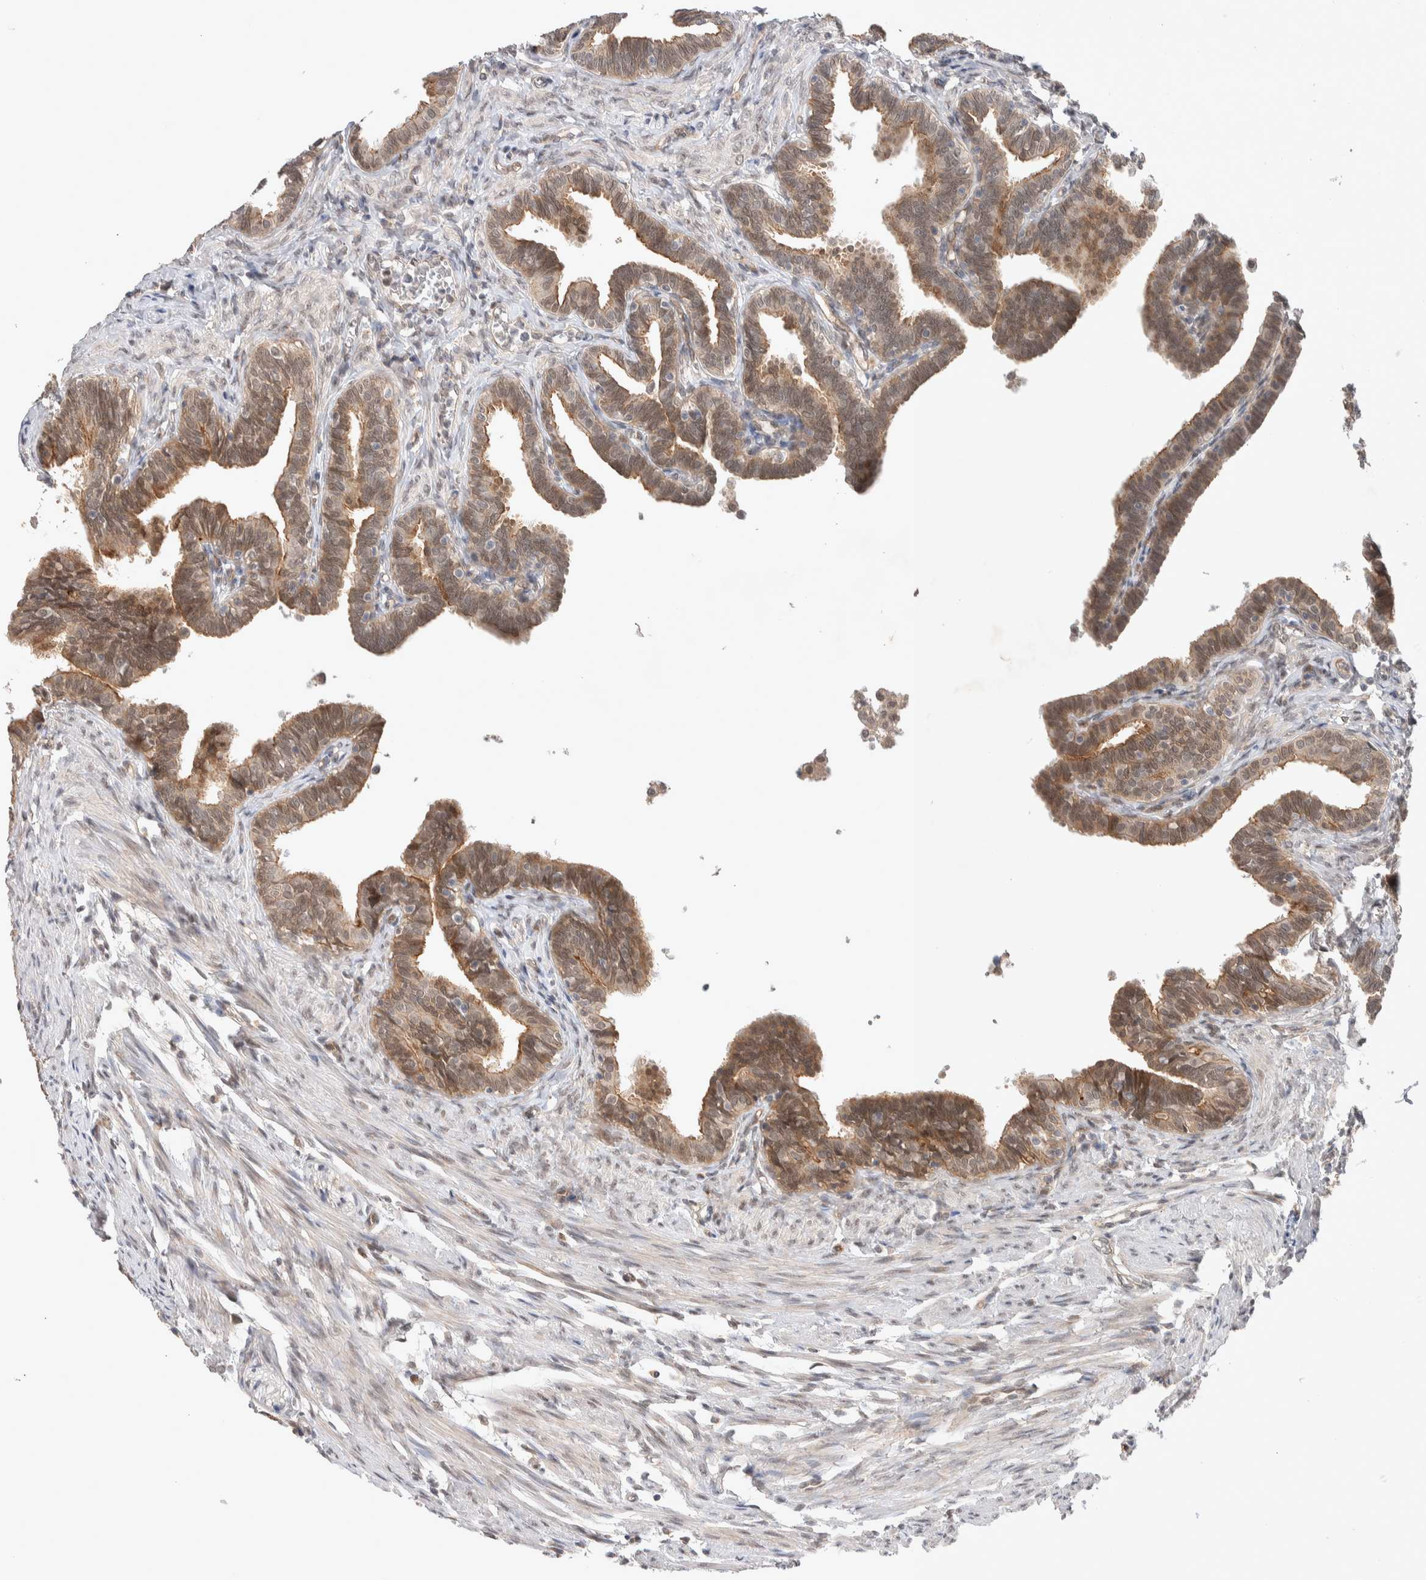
{"staining": {"intensity": "moderate", "quantity": "25%-75%", "location": "cytoplasmic/membranous"}, "tissue": "fallopian tube", "cell_type": "Glandular cells", "image_type": "normal", "snomed": [{"axis": "morphology", "description": "Normal tissue, NOS"}, {"axis": "topography", "description": "Fallopian tube"}, {"axis": "topography", "description": "Ovary"}], "caption": "Immunohistochemistry (IHC) photomicrograph of normal fallopian tube: human fallopian tube stained using IHC shows medium levels of moderate protein expression localized specifically in the cytoplasmic/membranous of glandular cells, appearing as a cytoplasmic/membranous brown color.", "gene": "ZNF704", "patient": {"sex": "female", "age": 23}}